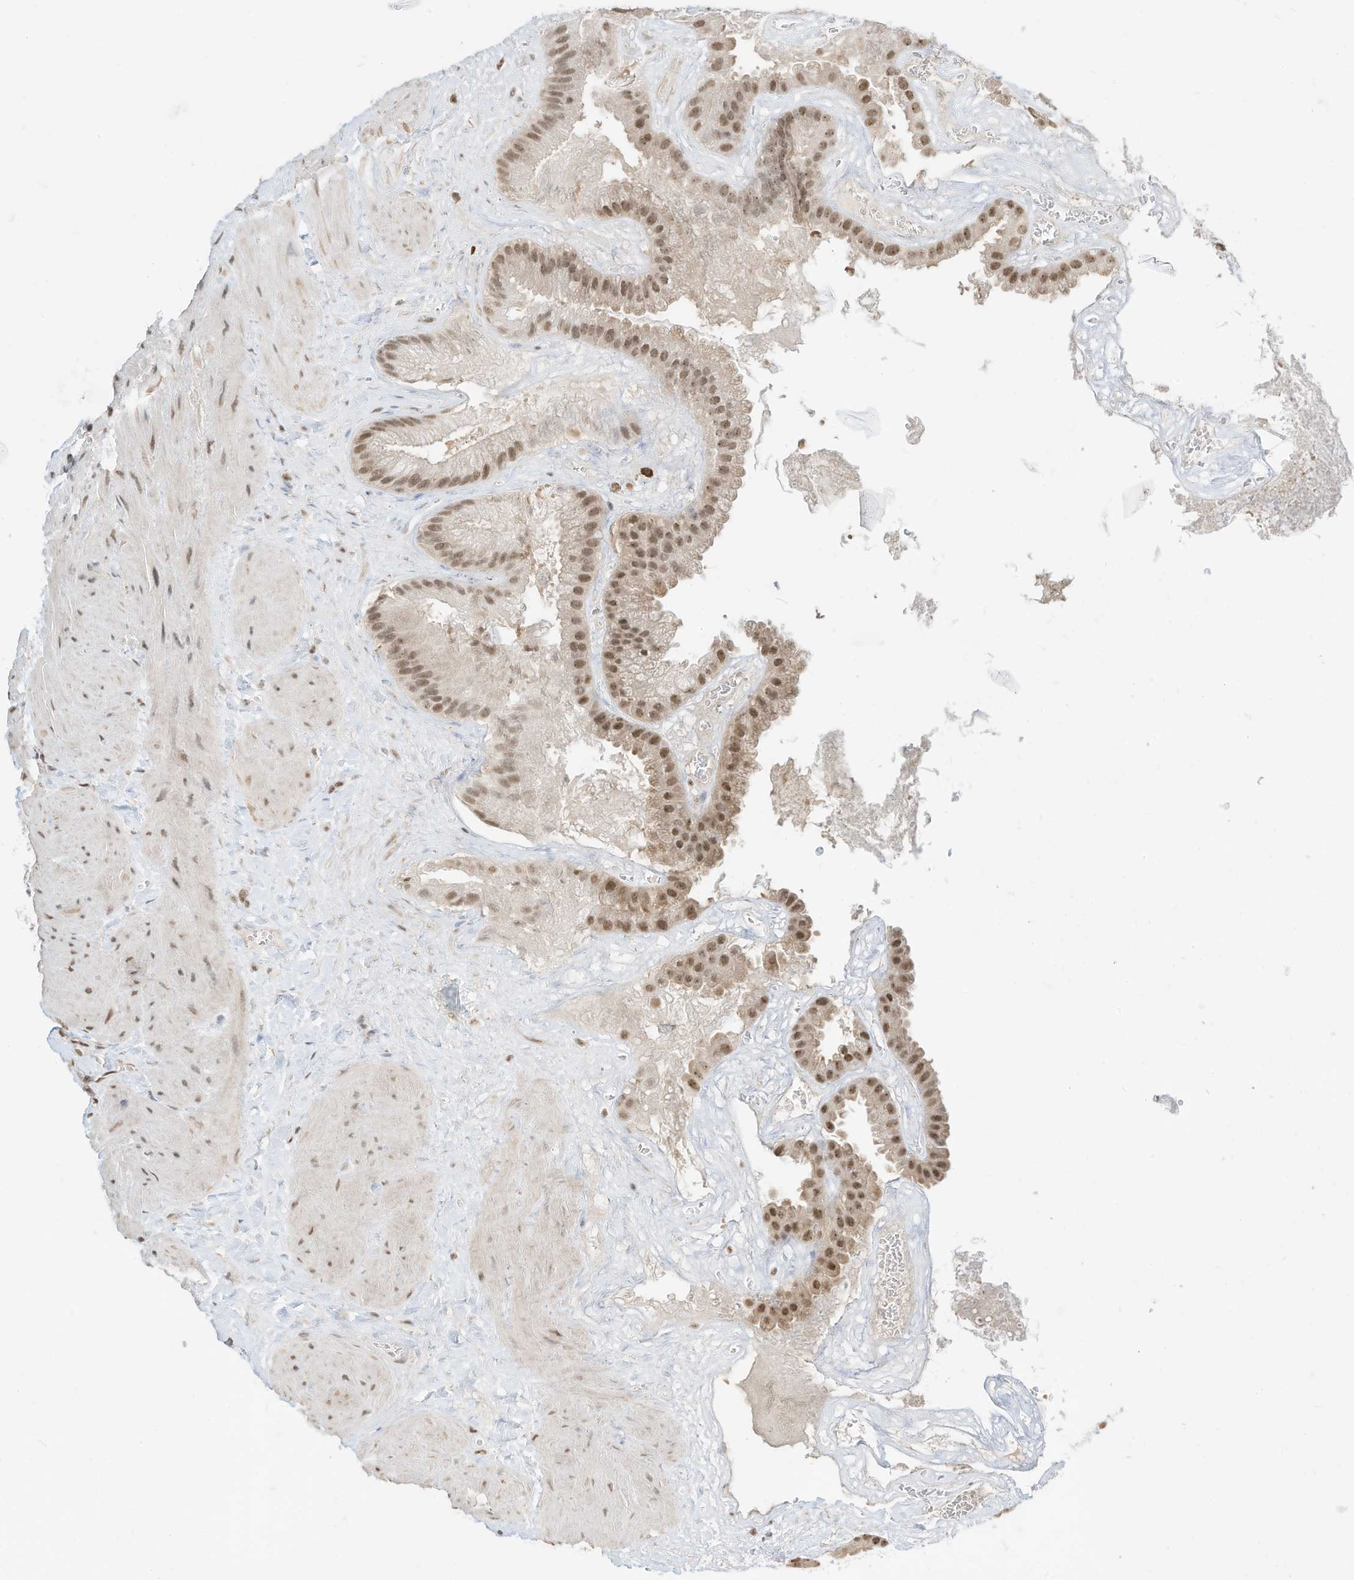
{"staining": {"intensity": "moderate", "quantity": ">75%", "location": "nuclear"}, "tissue": "gallbladder", "cell_type": "Glandular cells", "image_type": "normal", "snomed": [{"axis": "morphology", "description": "Normal tissue, NOS"}, {"axis": "topography", "description": "Gallbladder"}], "caption": "Protein staining of benign gallbladder demonstrates moderate nuclear expression in approximately >75% of glandular cells.", "gene": "ZNF195", "patient": {"sex": "male", "age": 55}}